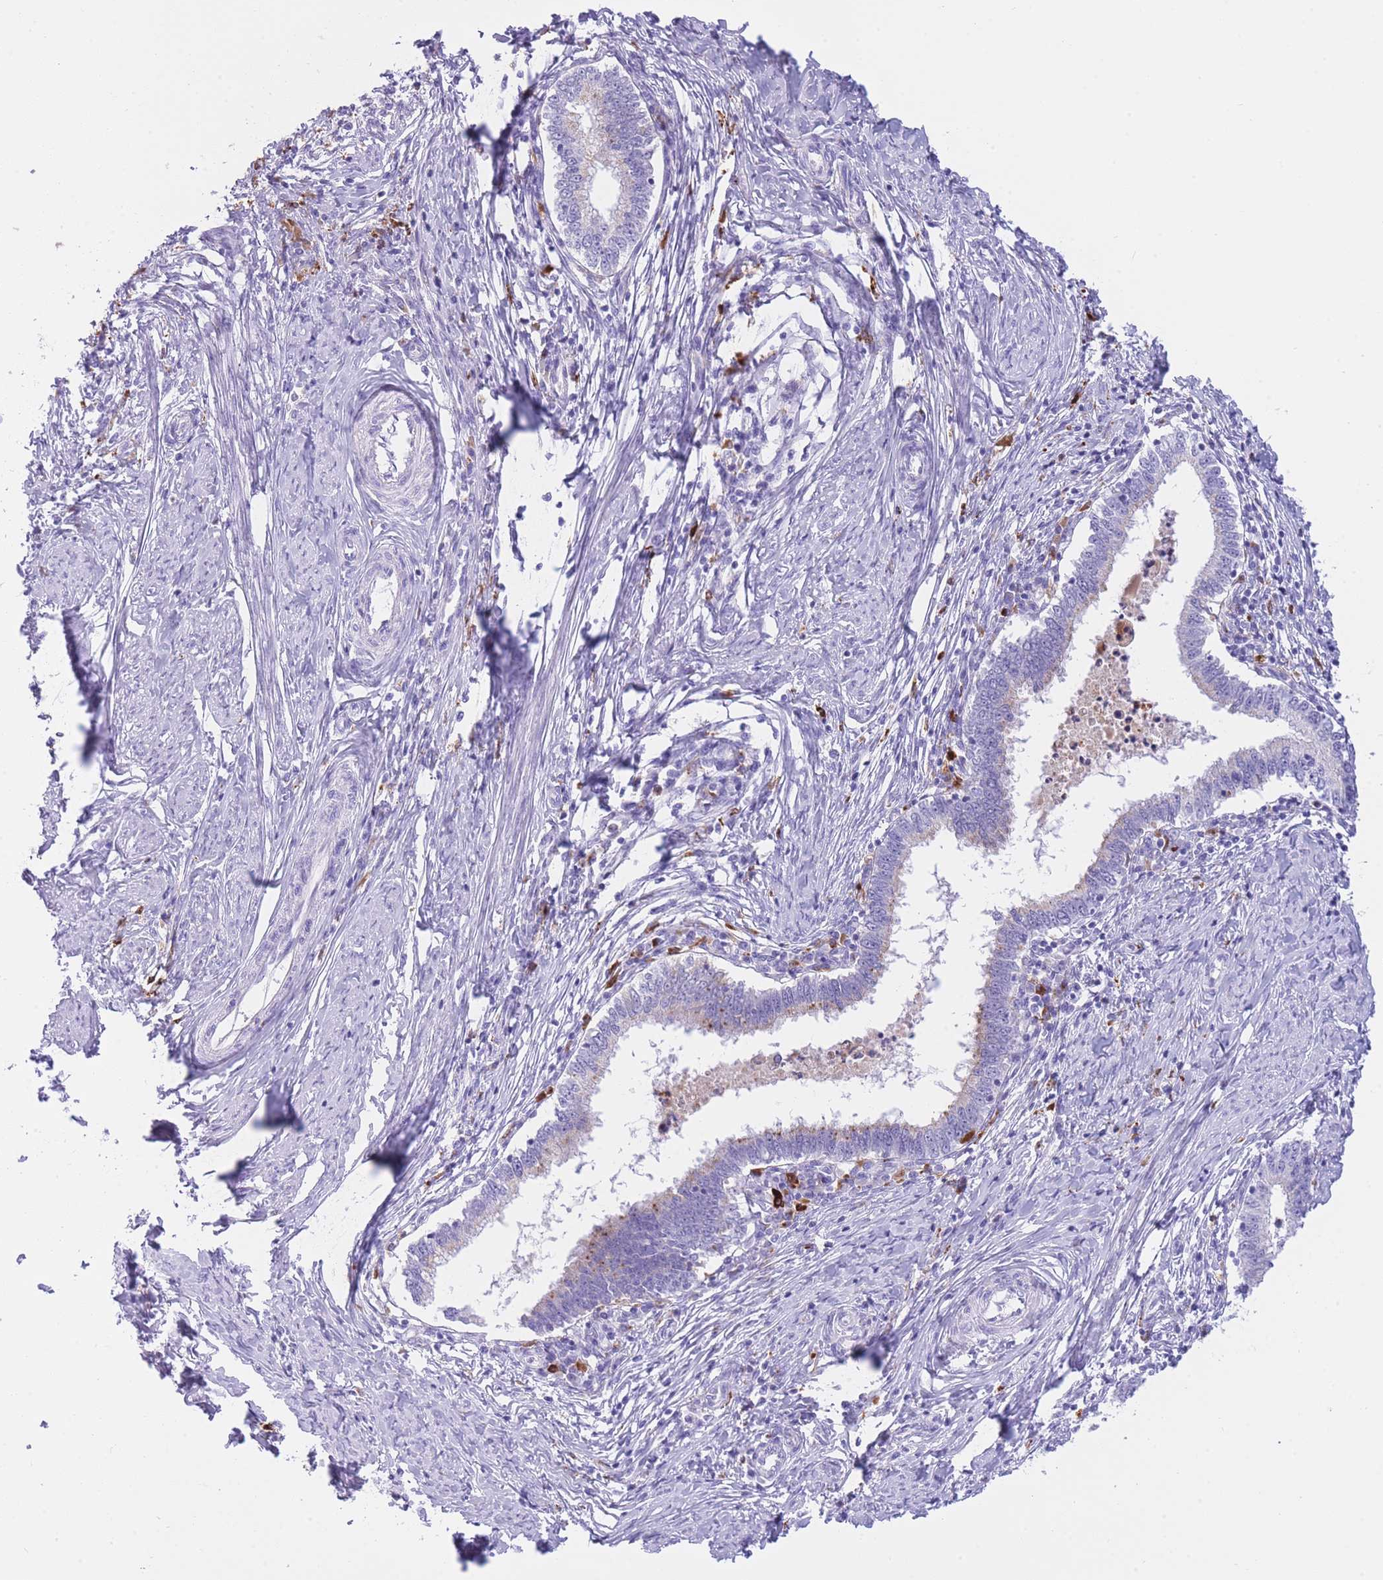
{"staining": {"intensity": "negative", "quantity": "none", "location": "none"}, "tissue": "cervical cancer", "cell_type": "Tumor cells", "image_type": "cancer", "snomed": [{"axis": "morphology", "description": "Adenocarcinoma, NOS"}, {"axis": "topography", "description": "Cervix"}], "caption": "IHC of human cervical cancer (adenocarcinoma) exhibits no expression in tumor cells.", "gene": "PLBD1", "patient": {"sex": "female", "age": 36}}